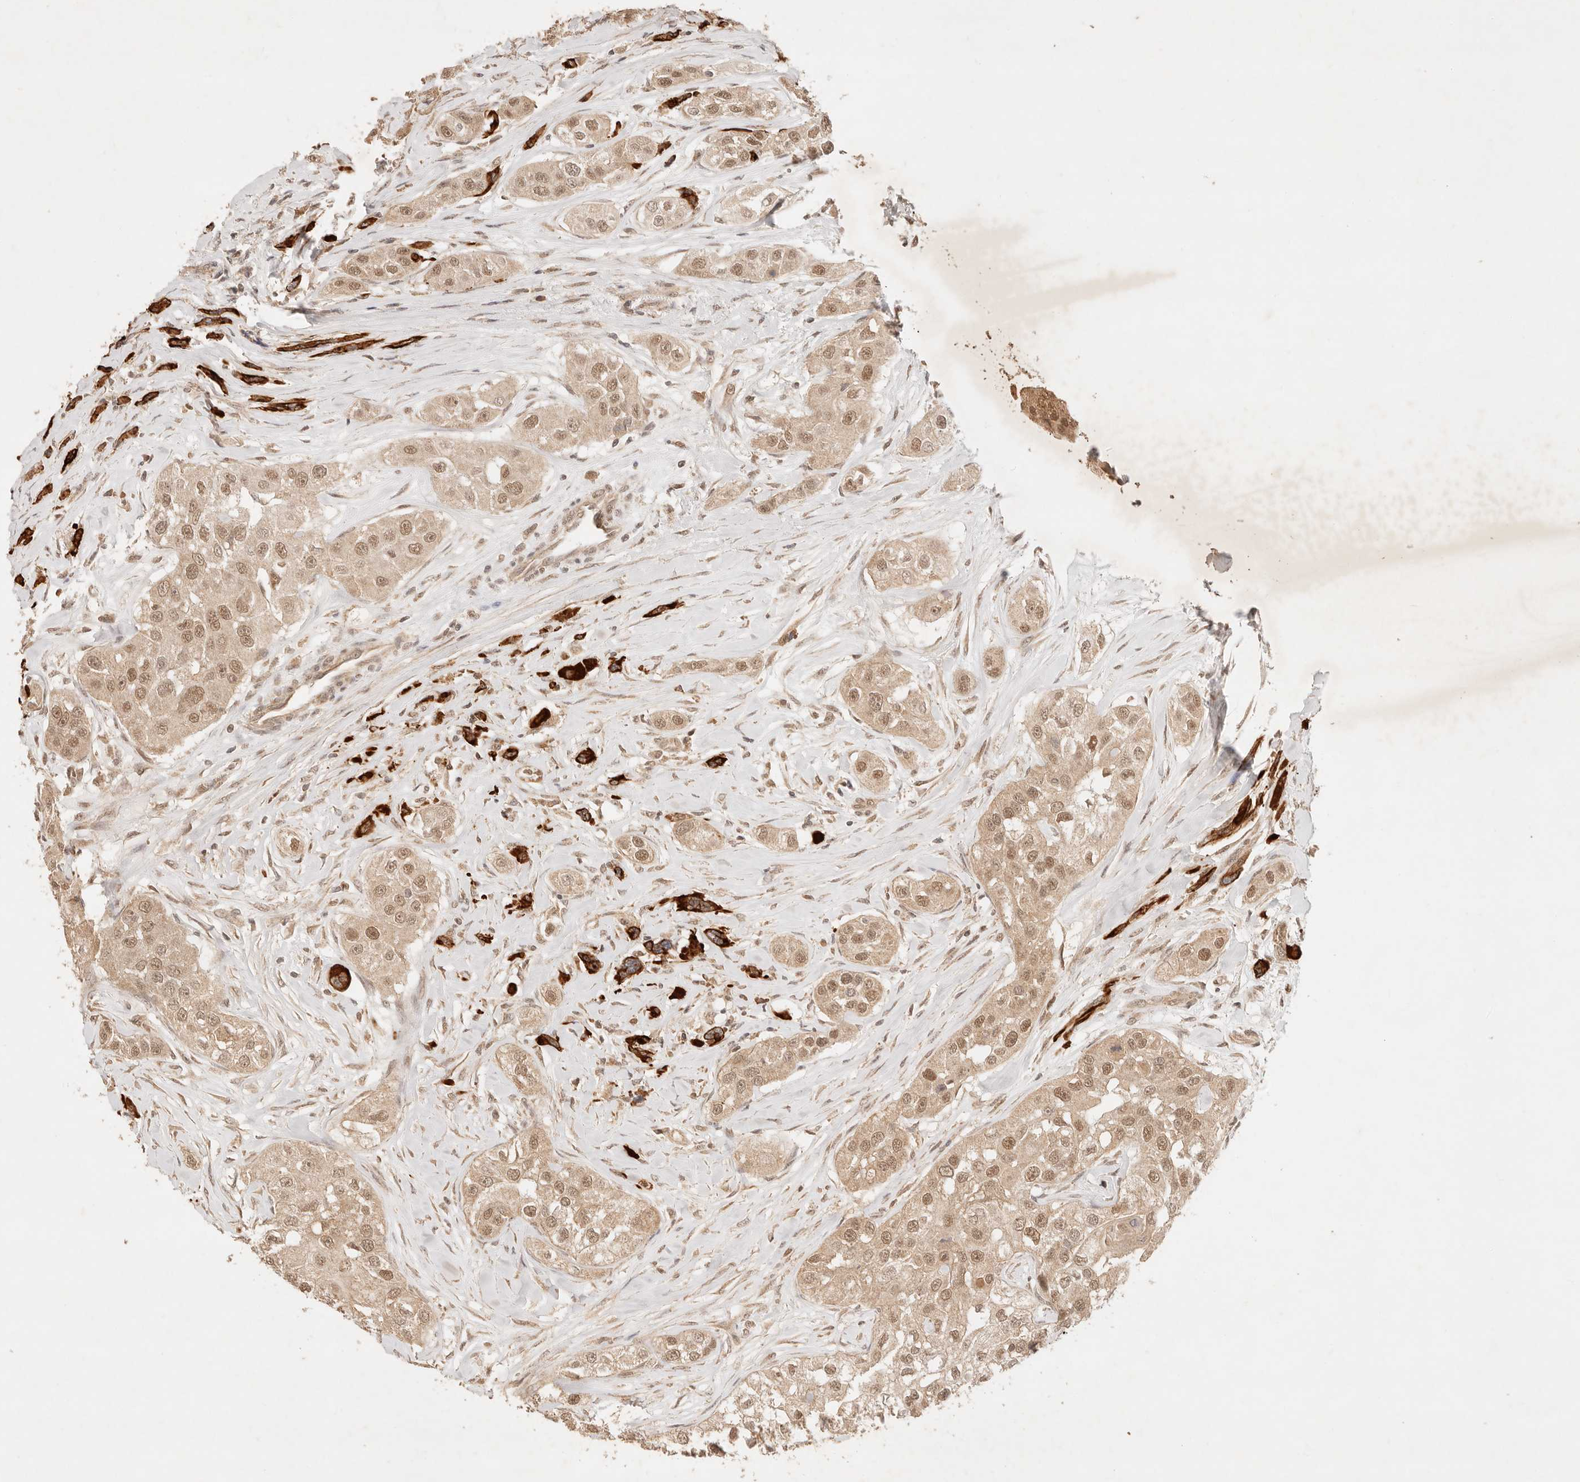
{"staining": {"intensity": "moderate", "quantity": ">75%", "location": "cytoplasmic/membranous,nuclear"}, "tissue": "head and neck cancer", "cell_type": "Tumor cells", "image_type": "cancer", "snomed": [{"axis": "morphology", "description": "Normal tissue, NOS"}, {"axis": "morphology", "description": "Squamous cell carcinoma, NOS"}, {"axis": "topography", "description": "Skeletal muscle"}, {"axis": "topography", "description": "Head-Neck"}], "caption": "Head and neck cancer tissue reveals moderate cytoplasmic/membranous and nuclear expression in approximately >75% of tumor cells", "gene": "TRIM11", "patient": {"sex": "male", "age": 51}}